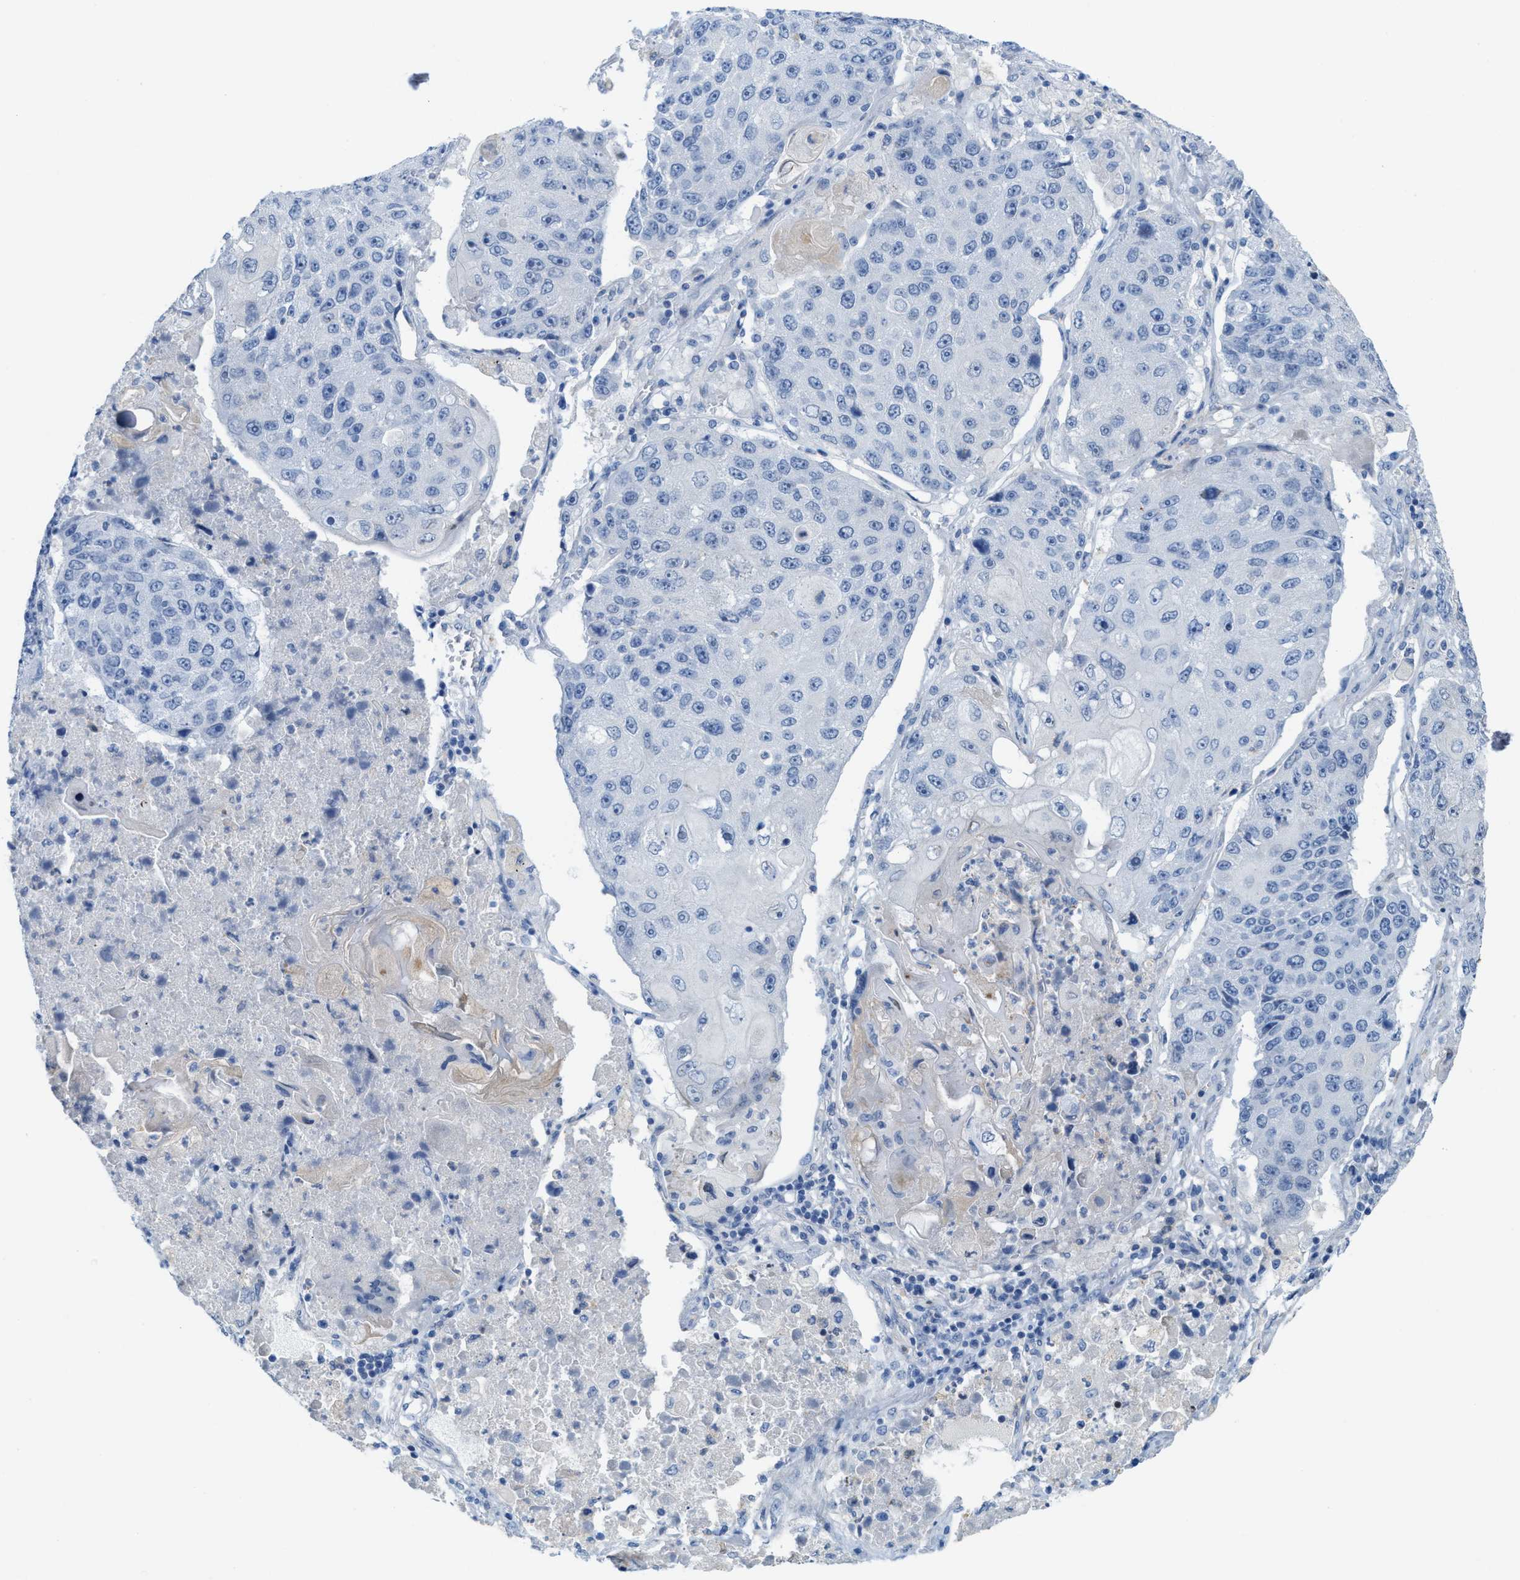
{"staining": {"intensity": "negative", "quantity": "none", "location": "none"}, "tissue": "lung cancer", "cell_type": "Tumor cells", "image_type": "cancer", "snomed": [{"axis": "morphology", "description": "Squamous cell carcinoma, NOS"}, {"axis": "topography", "description": "Lung"}], "caption": "DAB (3,3'-diaminobenzidine) immunohistochemical staining of human lung squamous cell carcinoma displays no significant staining in tumor cells. The staining was performed using DAB to visualize the protein expression in brown, while the nuclei were stained in blue with hematoxylin (Magnification: 20x).", "gene": "CPA2", "patient": {"sex": "male", "age": 61}}